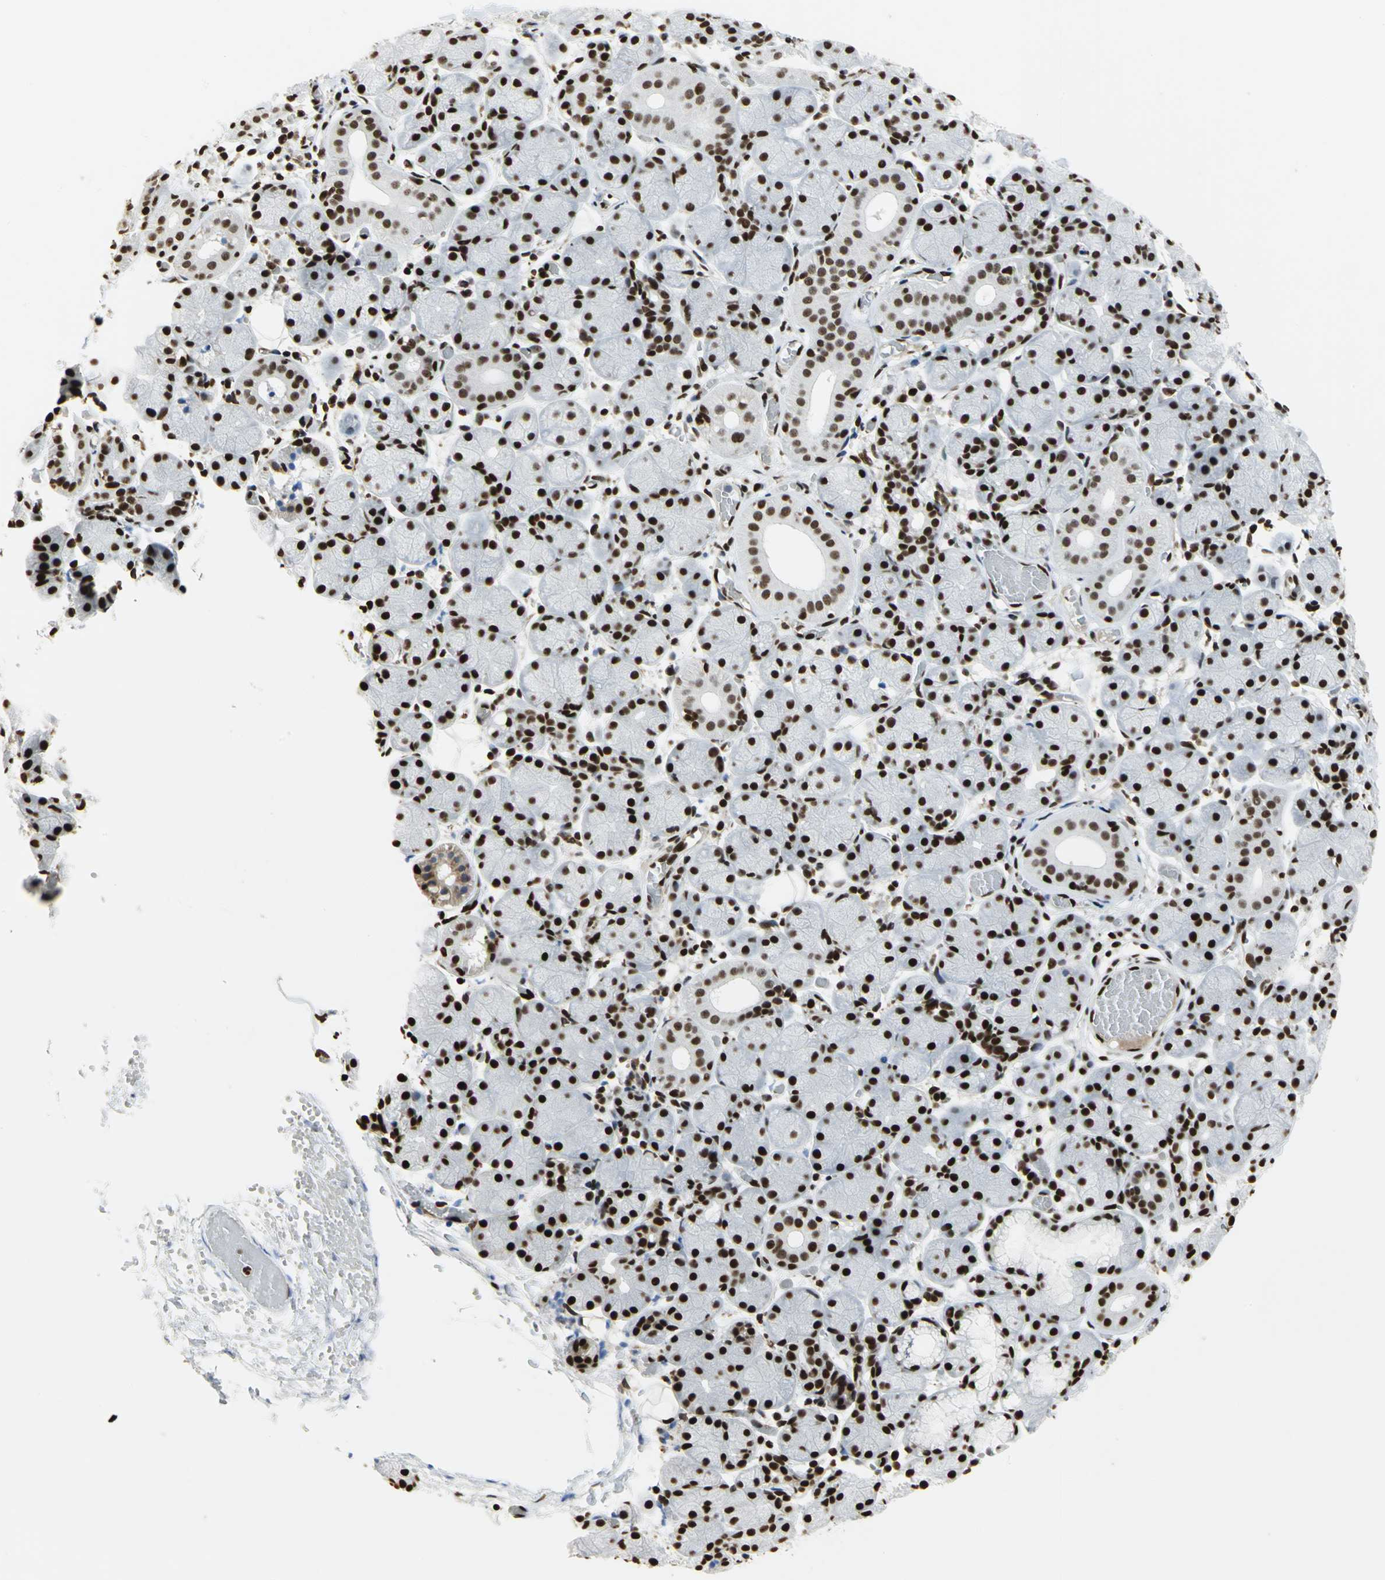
{"staining": {"intensity": "strong", "quantity": ">75%", "location": "nuclear"}, "tissue": "salivary gland", "cell_type": "Glandular cells", "image_type": "normal", "snomed": [{"axis": "morphology", "description": "Normal tissue, NOS"}, {"axis": "topography", "description": "Salivary gland"}], "caption": "IHC histopathology image of unremarkable salivary gland: salivary gland stained using IHC shows high levels of strong protein expression localized specifically in the nuclear of glandular cells, appearing as a nuclear brown color.", "gene": "HMGB1", "patient": {"sex": "female", "age": 24}}